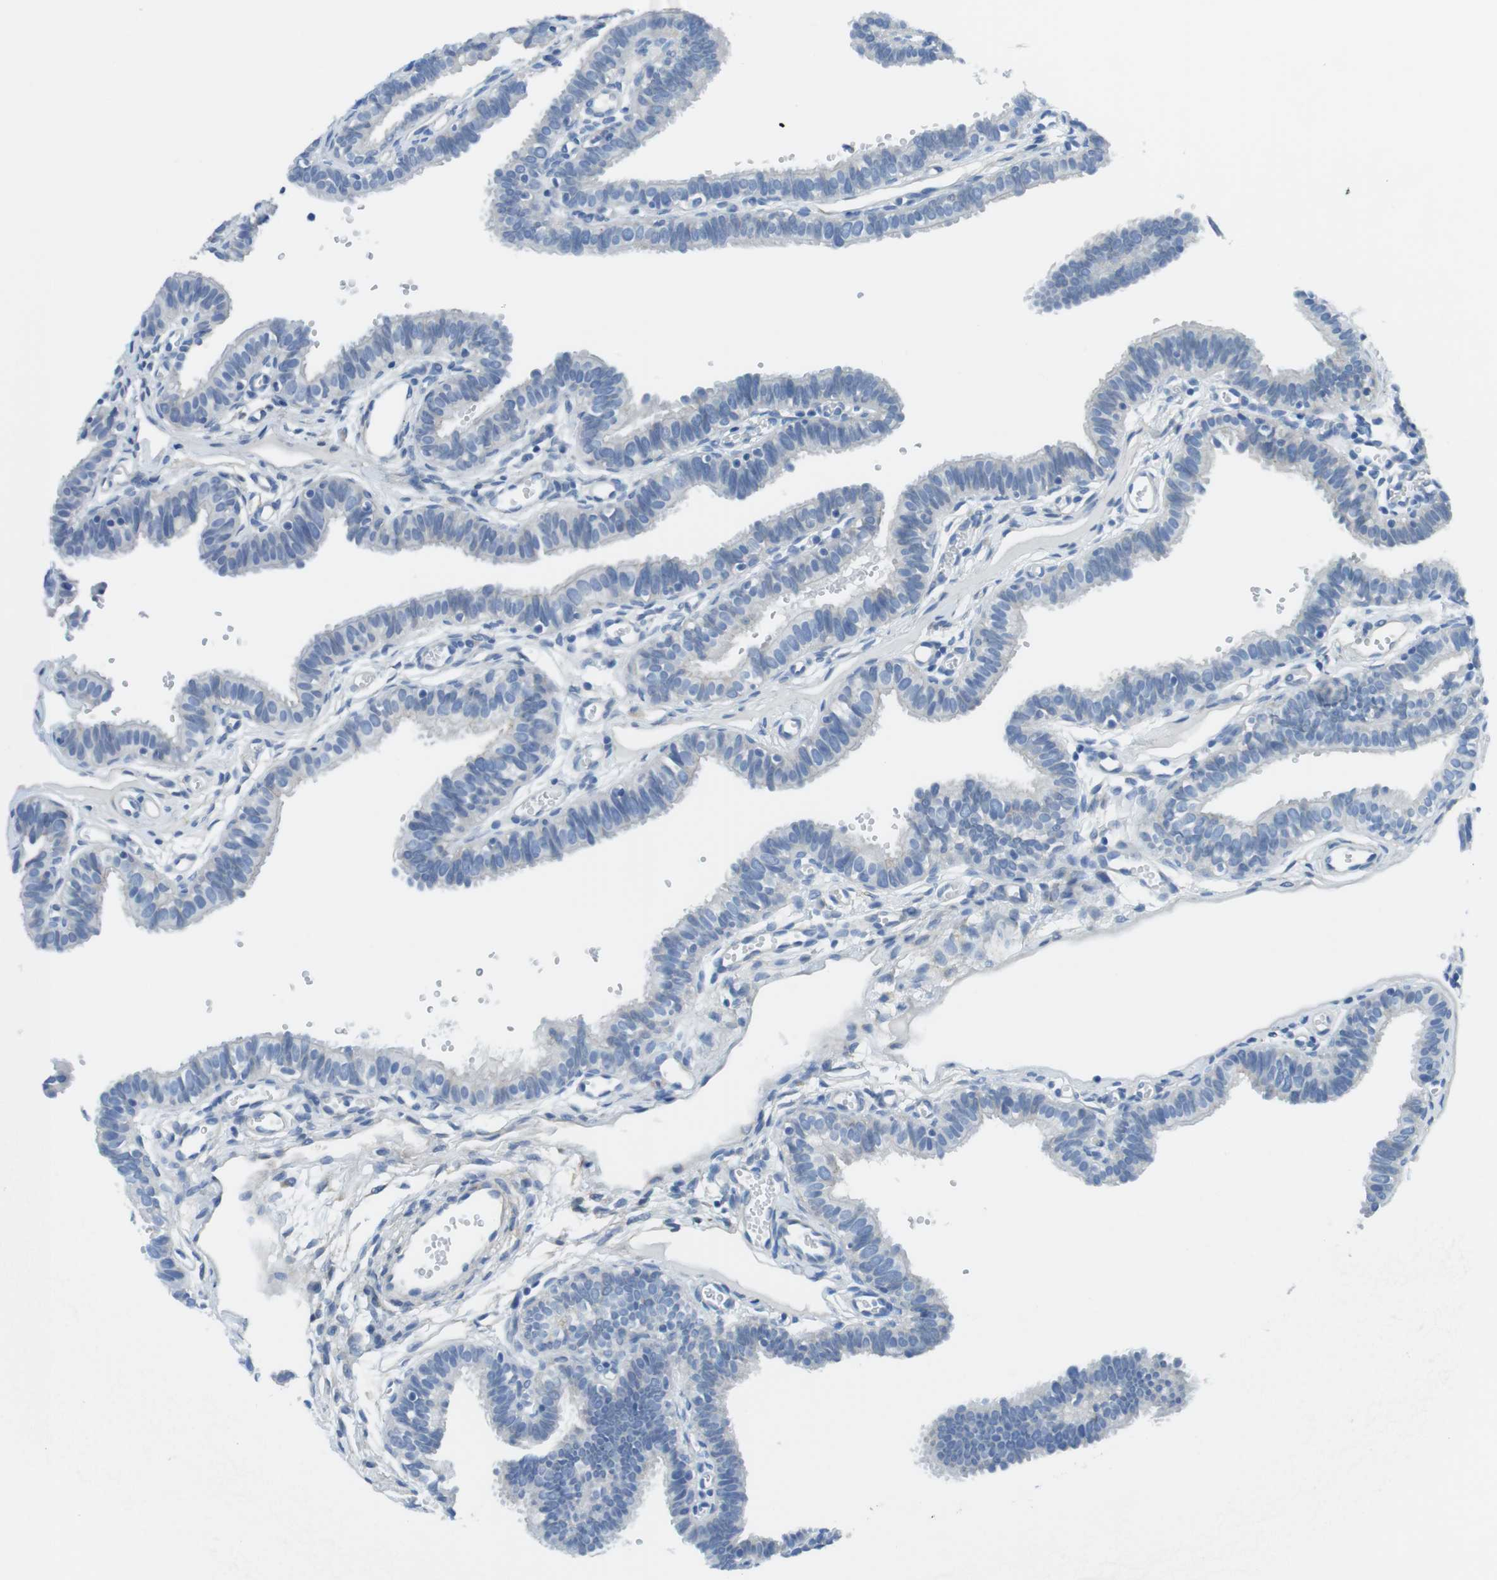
{"staining": {"intensity": "negative", "quantity": "none", "location": "none"}, "tissue": "fallopian tube", "cell_type": "Glandular cells", "image_type": "normal", "snomed": [{"axis": "morphology", "description": "Normal tissue, NOS"}, {"axis": "topography", "description": "Fallopian tube"}, {"axis": "topography", "description": "Placenta"}], "caption": "Immunohistochemical staining of benign human fallopian tube reveals no significant expression in glandular cells. Brightfield microscopy of immunohistochemistry stained with DAB (brown) and hematoxylin (blue), captured at high magnification.", "gene": "CDH8", "patient": {"sex": "female", "age": 34}}